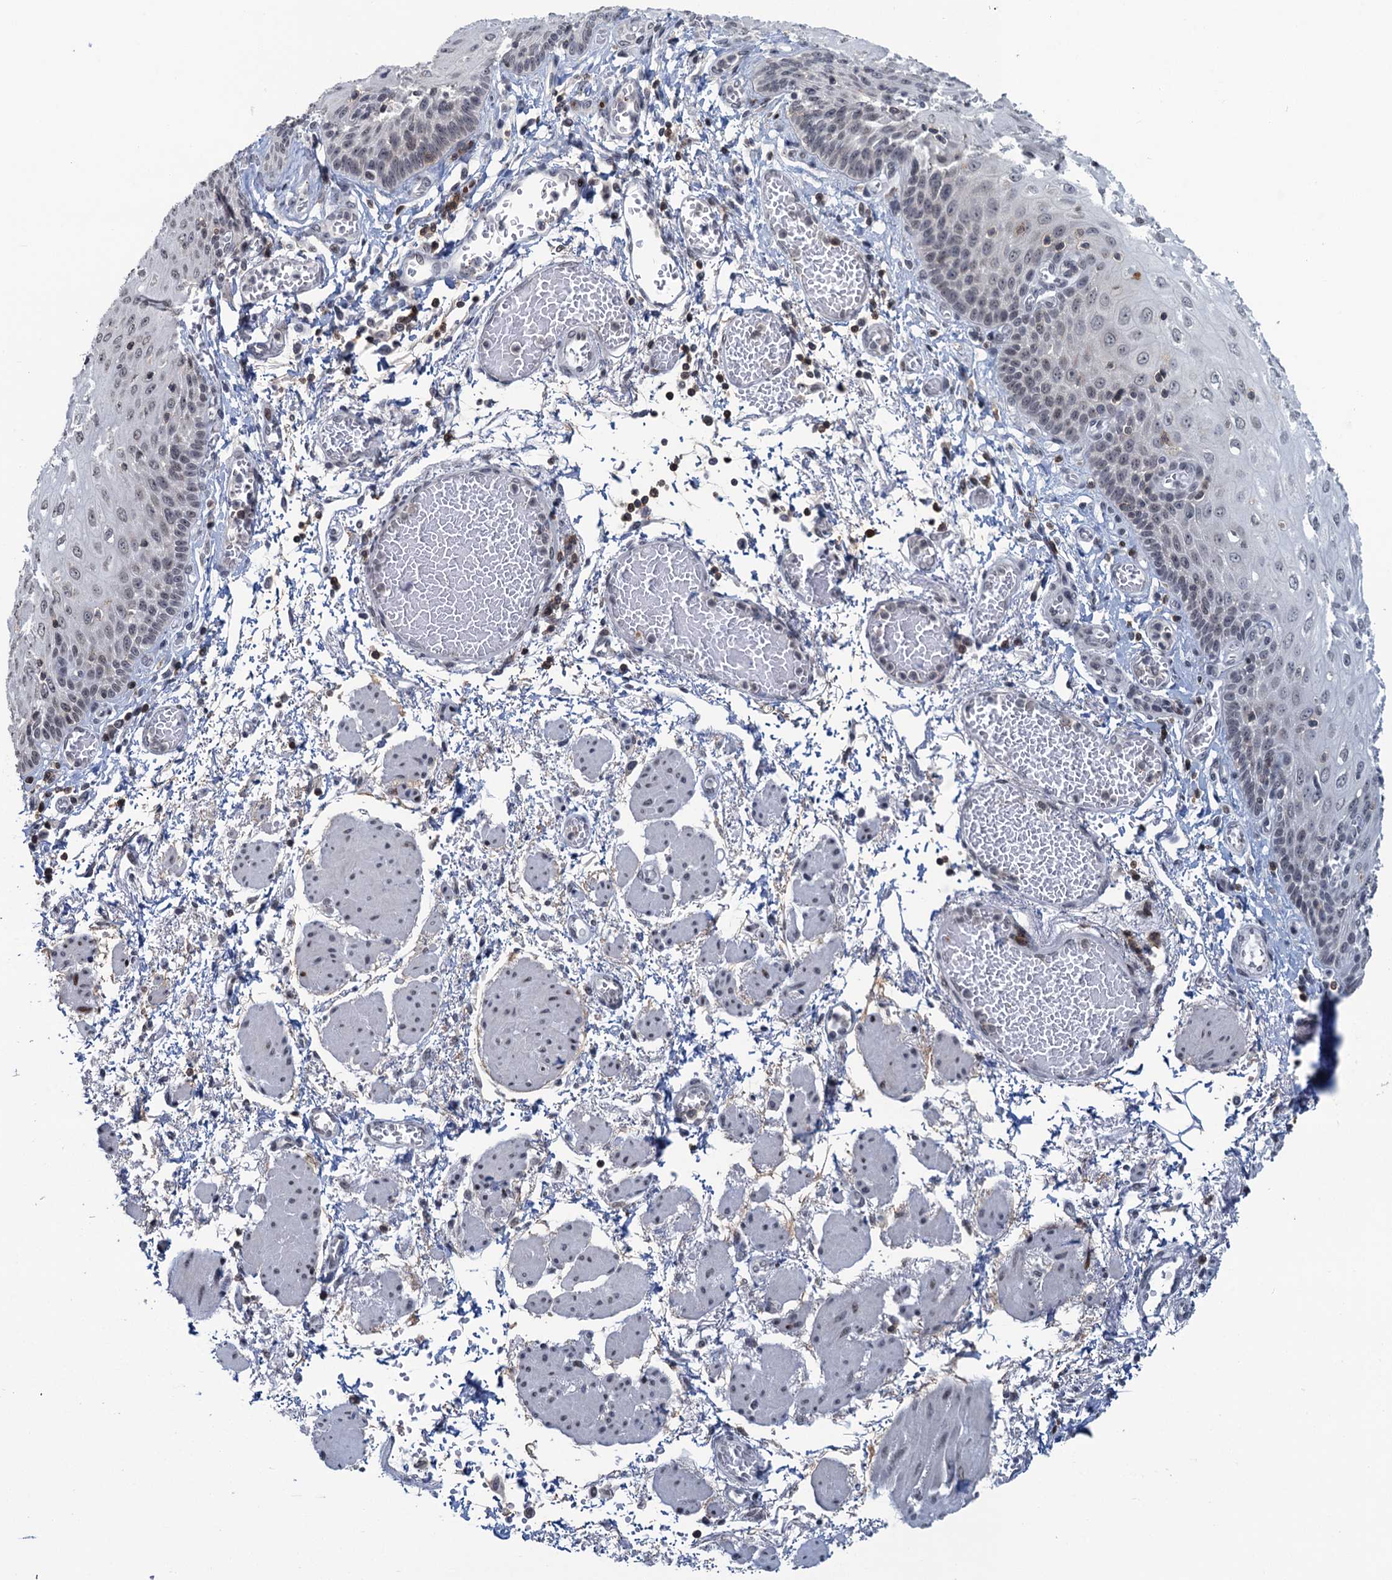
{"staining": {"intensity": "moderate", "quantity": "<25%", "location": "cytoplasmic/membranous"}, "tissue": "esophagus", "cell_type": "Squamous epithelial cells", "image_type": "normal", "snomed": [{"axis": "morphology", "description": "Normal tissue, NOS"}, {"axis": "topography", "description": "Esophagus"}], "caption": "Unremarkable esophagus demonstrates moderate cytoplasmic/membranous staining in approximately <25% of squamous epithelial cells, visualized by immunohistochemistry.", "gene": "FYB1", "patient": {"sex": "male", "age": 81}}